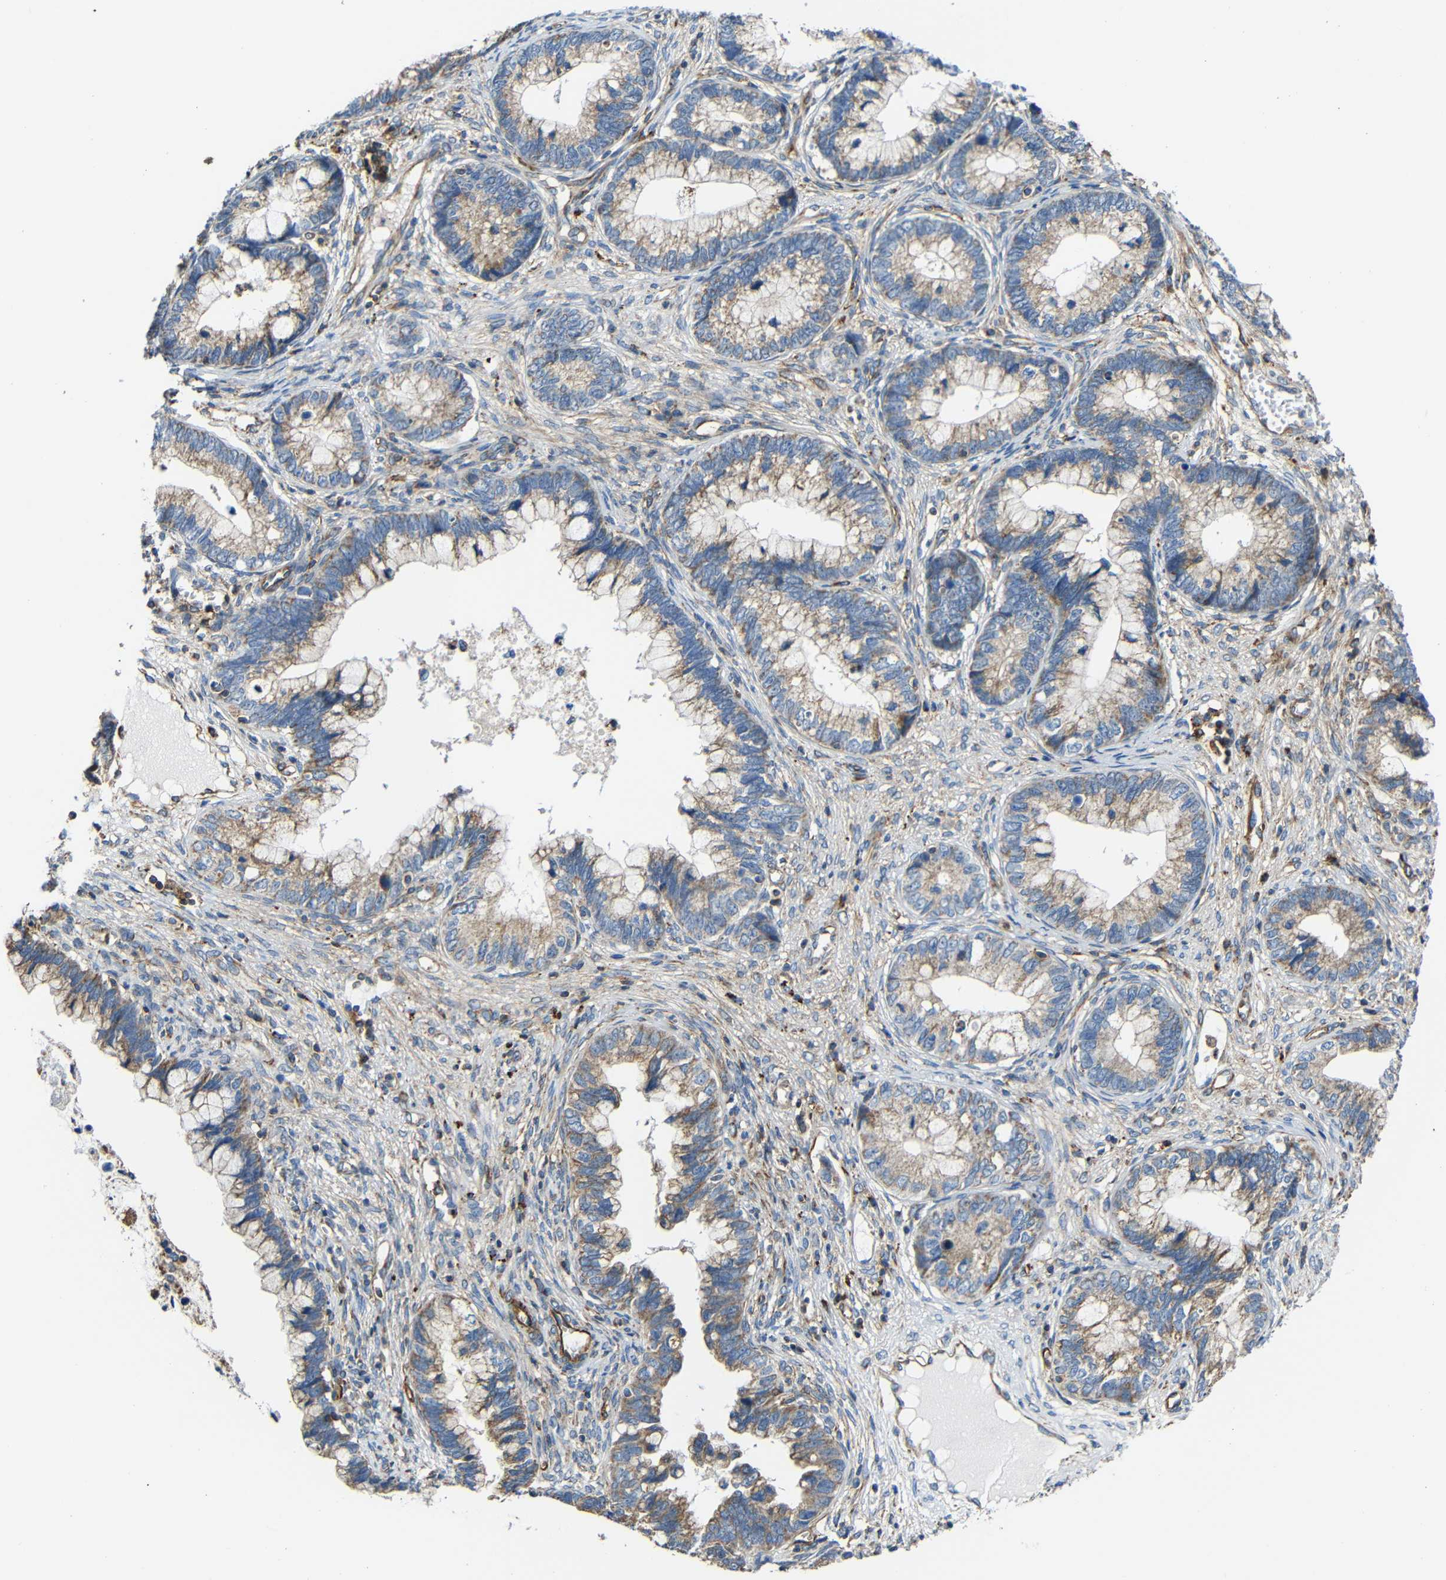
{"staining": {"intensity": "moderate", "quantity": ">75%", "location": "cytoplasmic/membranous"}, "tissue": "cervical cancer", "cell_type": "Tumor cells", "image_type": "cancer", "snomed": [{"axis": "morphology", "description": "Adenocarcinoma, NOS"}, {"axis": "topography", "description": "Cervix"}], "caption": "Tumor cells reveal medium levels of moderate cytoplasmic/membranous staining in approximately >75% of cells in human cervical adenocarcinoma.", "gene": "IGSF10", "patient": {"sex": "female", "age": 44}}